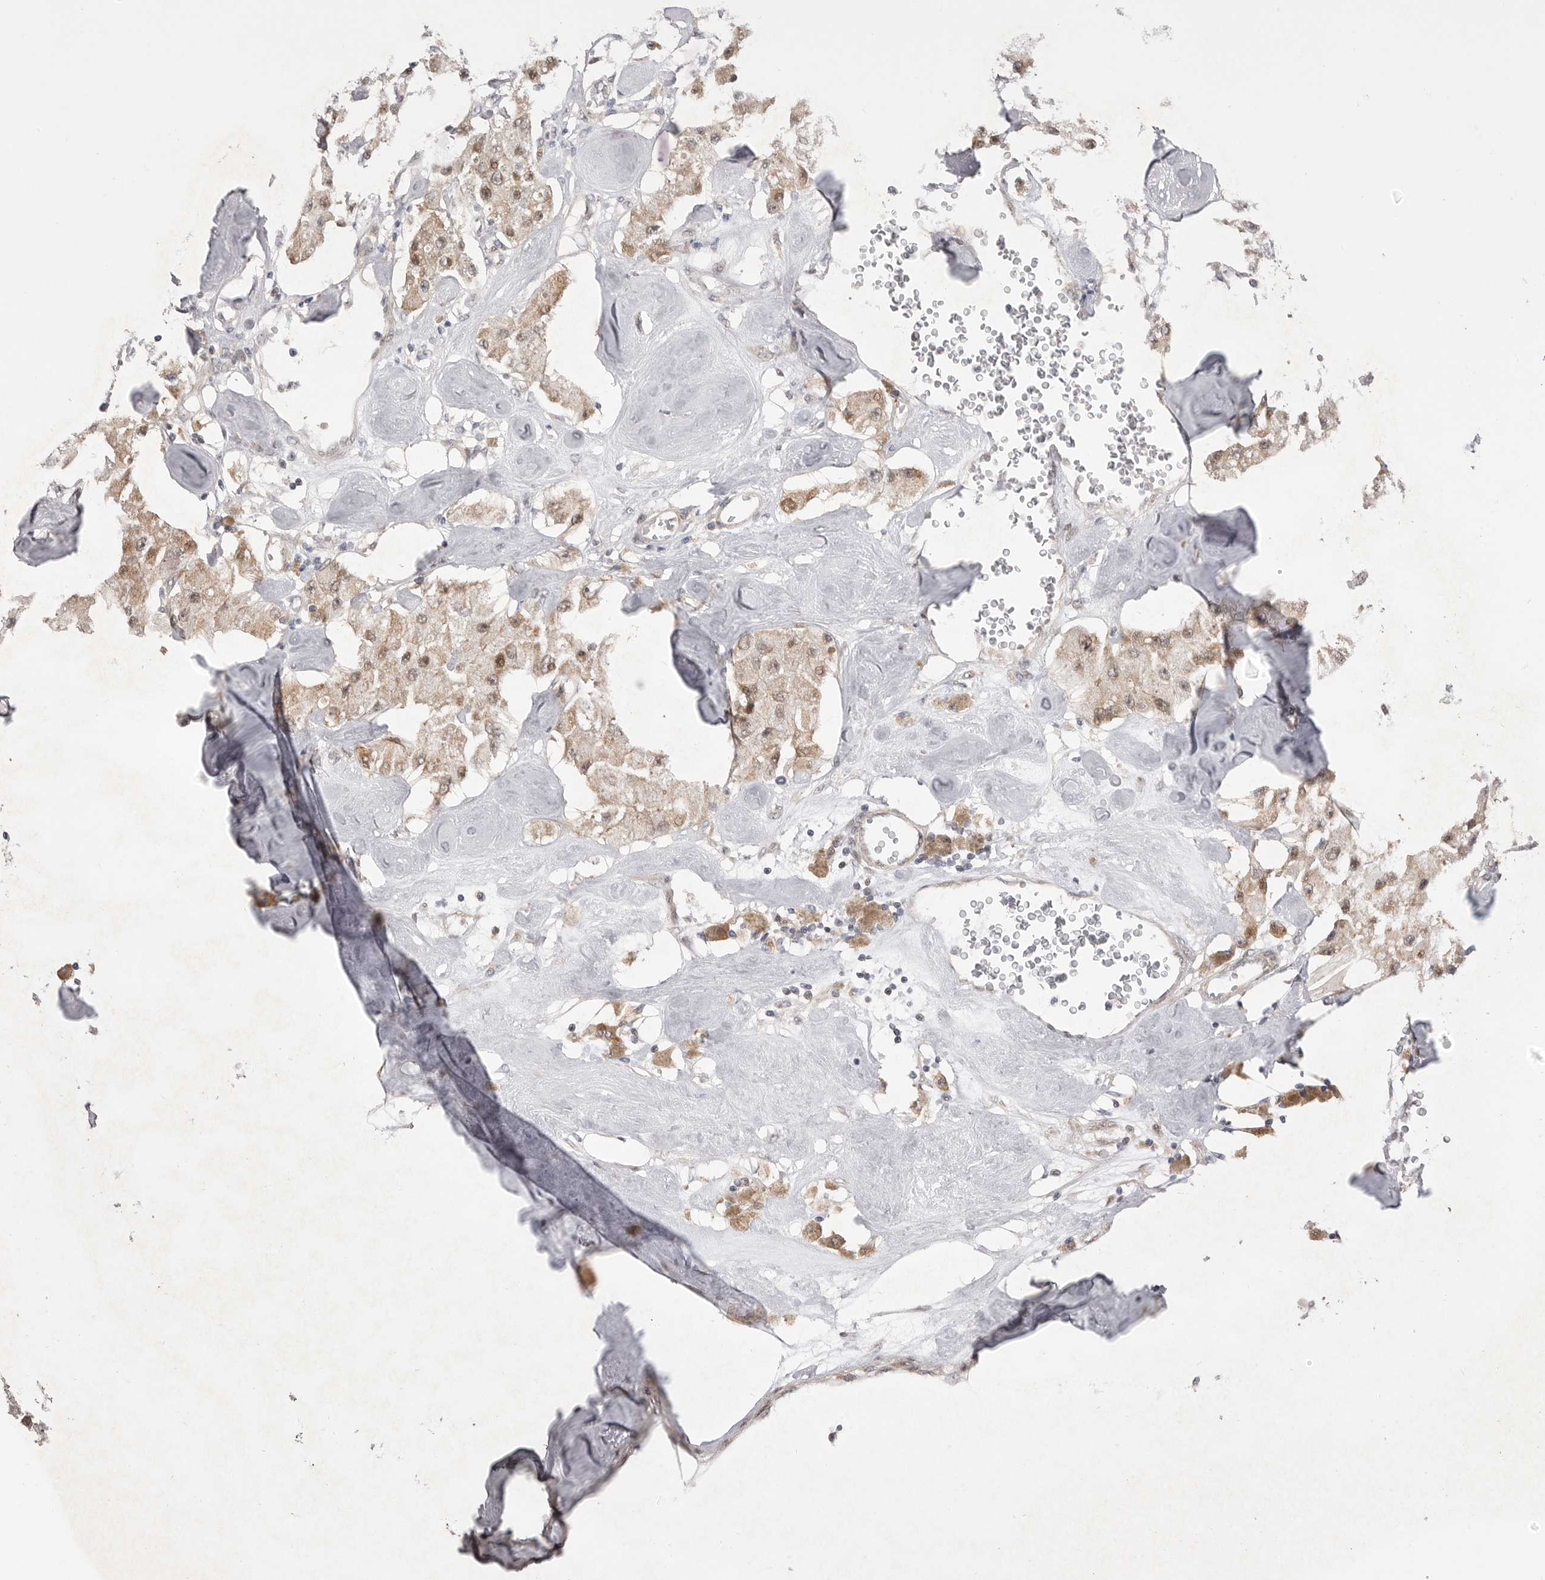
{"staining": {"intensity": "weak", "quantity": ">75%", "location": "cytoplasmic/membranous,nuclear"}, "tissue": "carcinoid", "cell_type": "Tumor cells", "image_type": "cancer", "snomed": [{"axis": "morphology", "description": "Carcinoid, malignant, NOS"}, {"axis": "topography", "description": "Pancreas"}], "caption": "Immunohistochemical staining of human carcinoid (malignant) displays low levels of weak cytoplasmic/membranous and nuclear expression in about >75% of tumor cells.", "gene": "GGT6", "patient": {"sex": "male", "age": 41}}